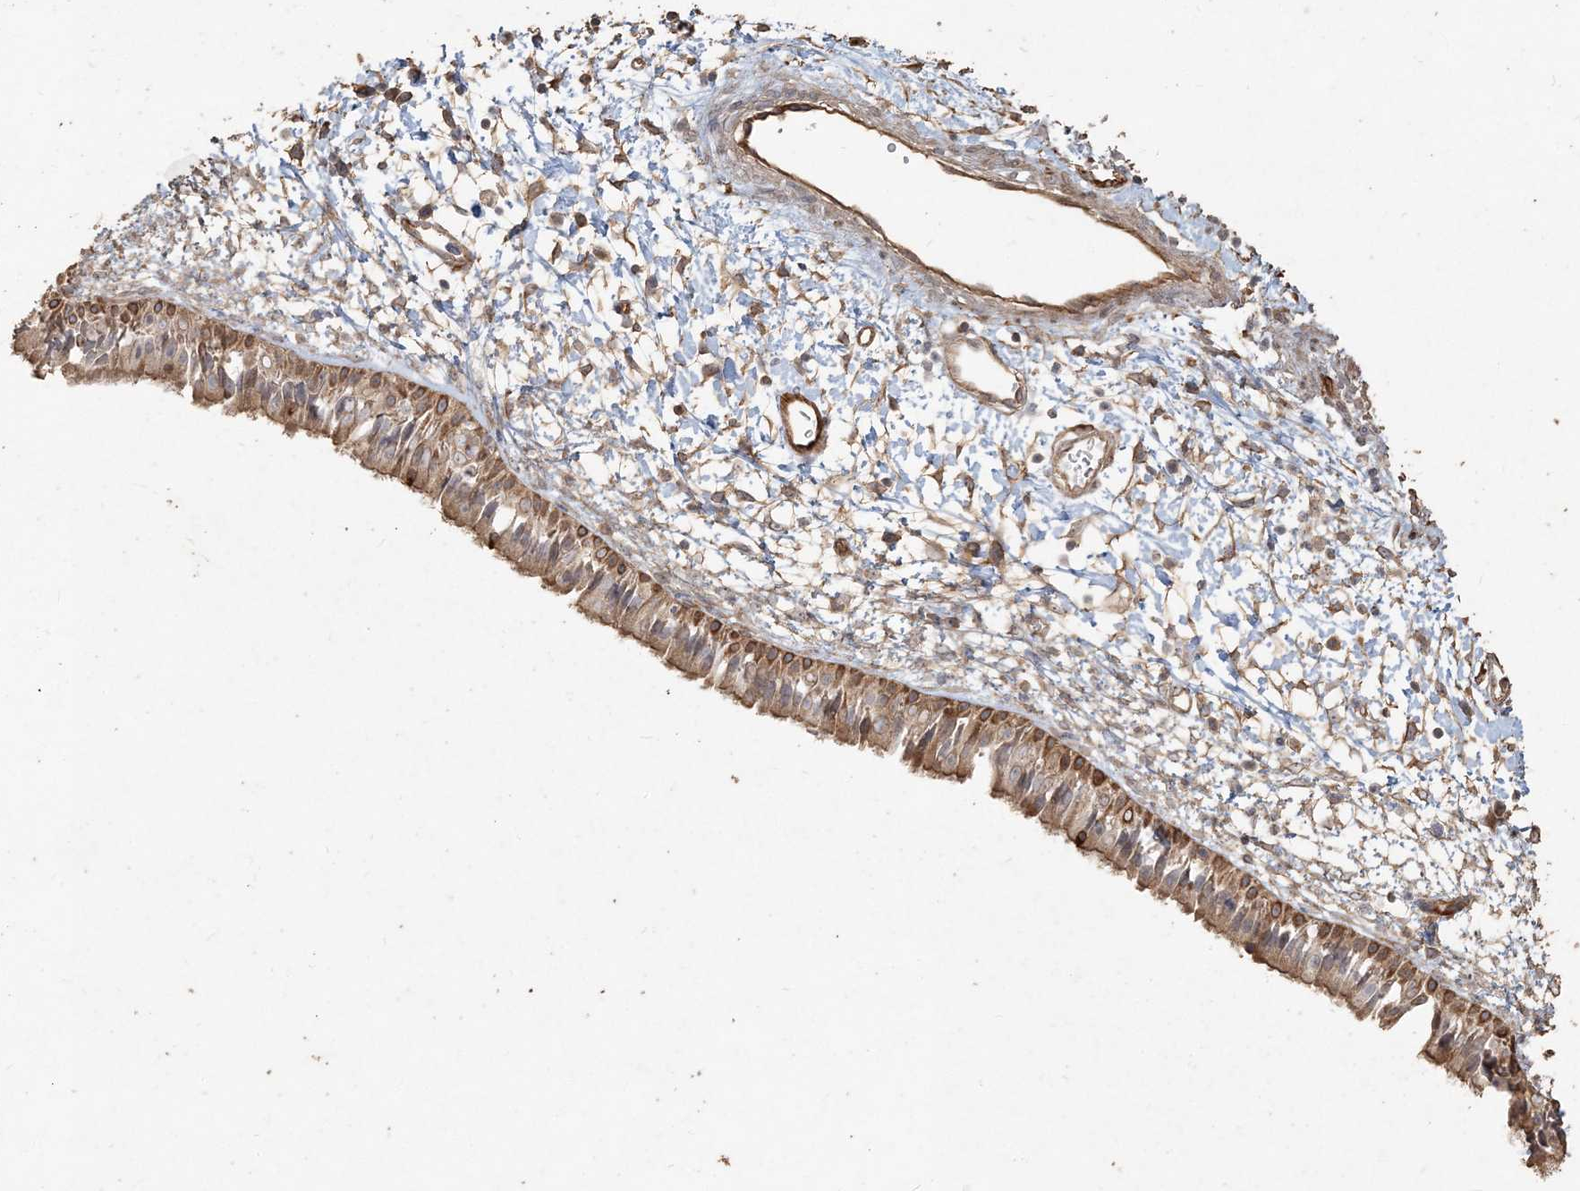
{"staining": {"intensity": "moderate", "quantity": ">75%", "location": "cytoplasmic/membranous"}, "tissue": "nasopharynx", "cell_type": "Respiratory epithelial cells", "image_type": "normal", "snomed": [{"axis": "morphology", "description": "Normal tissue, NOS"}, {"axis": "topography", "description": "Nasopharynx"}], "caption": "IHC staining of normal nasopharynx, which shows medium levels of moderate cytoplasmic/membranous expression in approximately >75% of respiratory epithelial cells indicating moderate cytoplasmic/membranous protein staining. The staining was performed using DAB (brown) for protein detection and nuclei were counterstained in hematoxylin (blue).", "gene": "RNF145", "patient": {"sex": "male", "age": 22}}